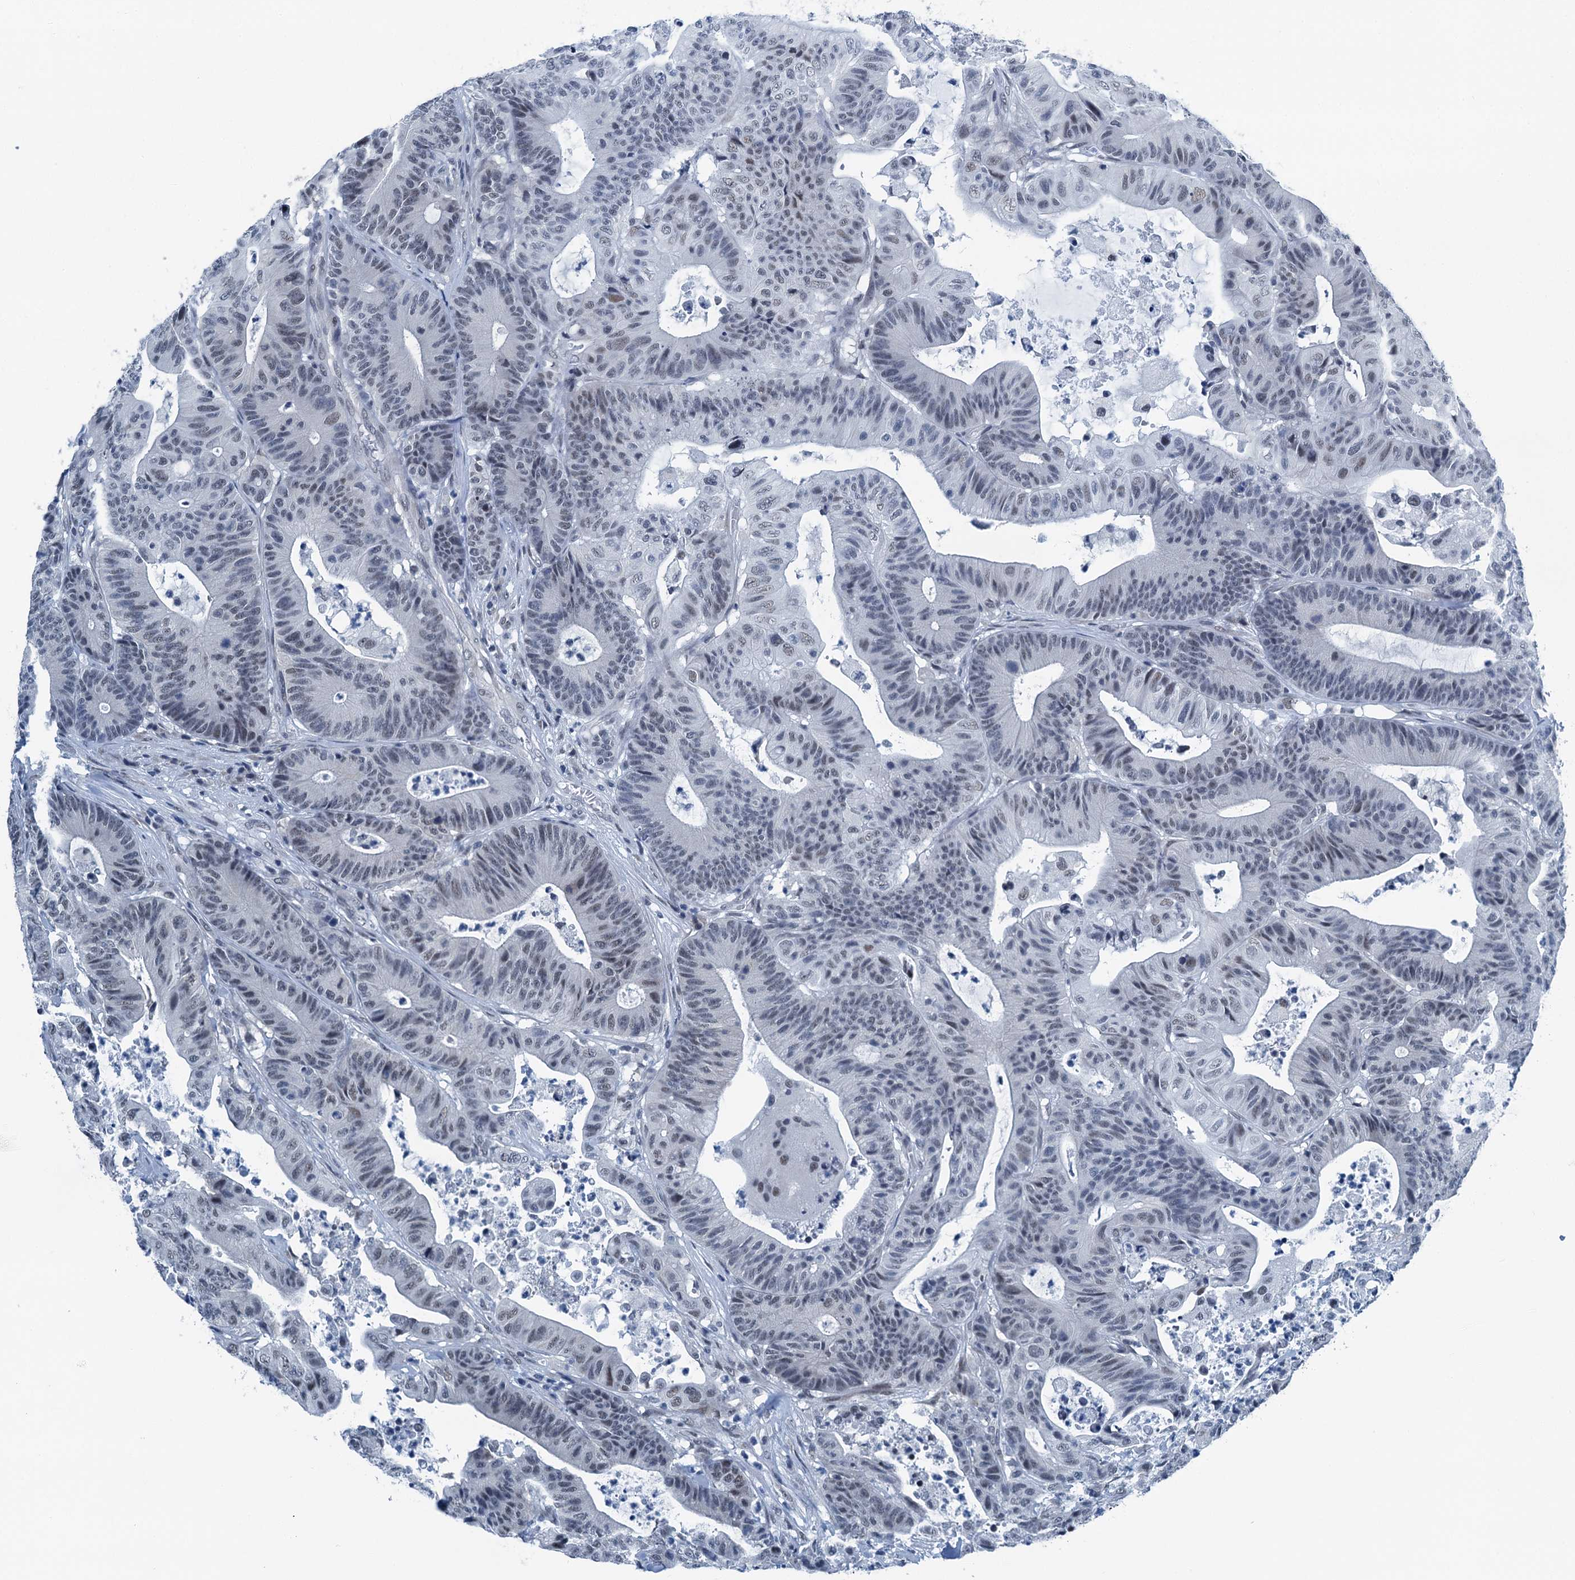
{"staining": {"intensity": "negative", "quantity": "none", "location": "none"}, "tissue": "colorectal cancer", "cell_type": "Tumor cells", "image_type": "cancer", "snomed": [{"axis": "morphology", "description": "Adenocarcinoma, NOS"}, {"axis": "topography", "description": "Colon"}], "caption": "Tumor cells show no significant protein positivity in colorectal adenocarcinoma.", "gene": "TRPT1", "patient": {"sex": "female", "age": 84}}